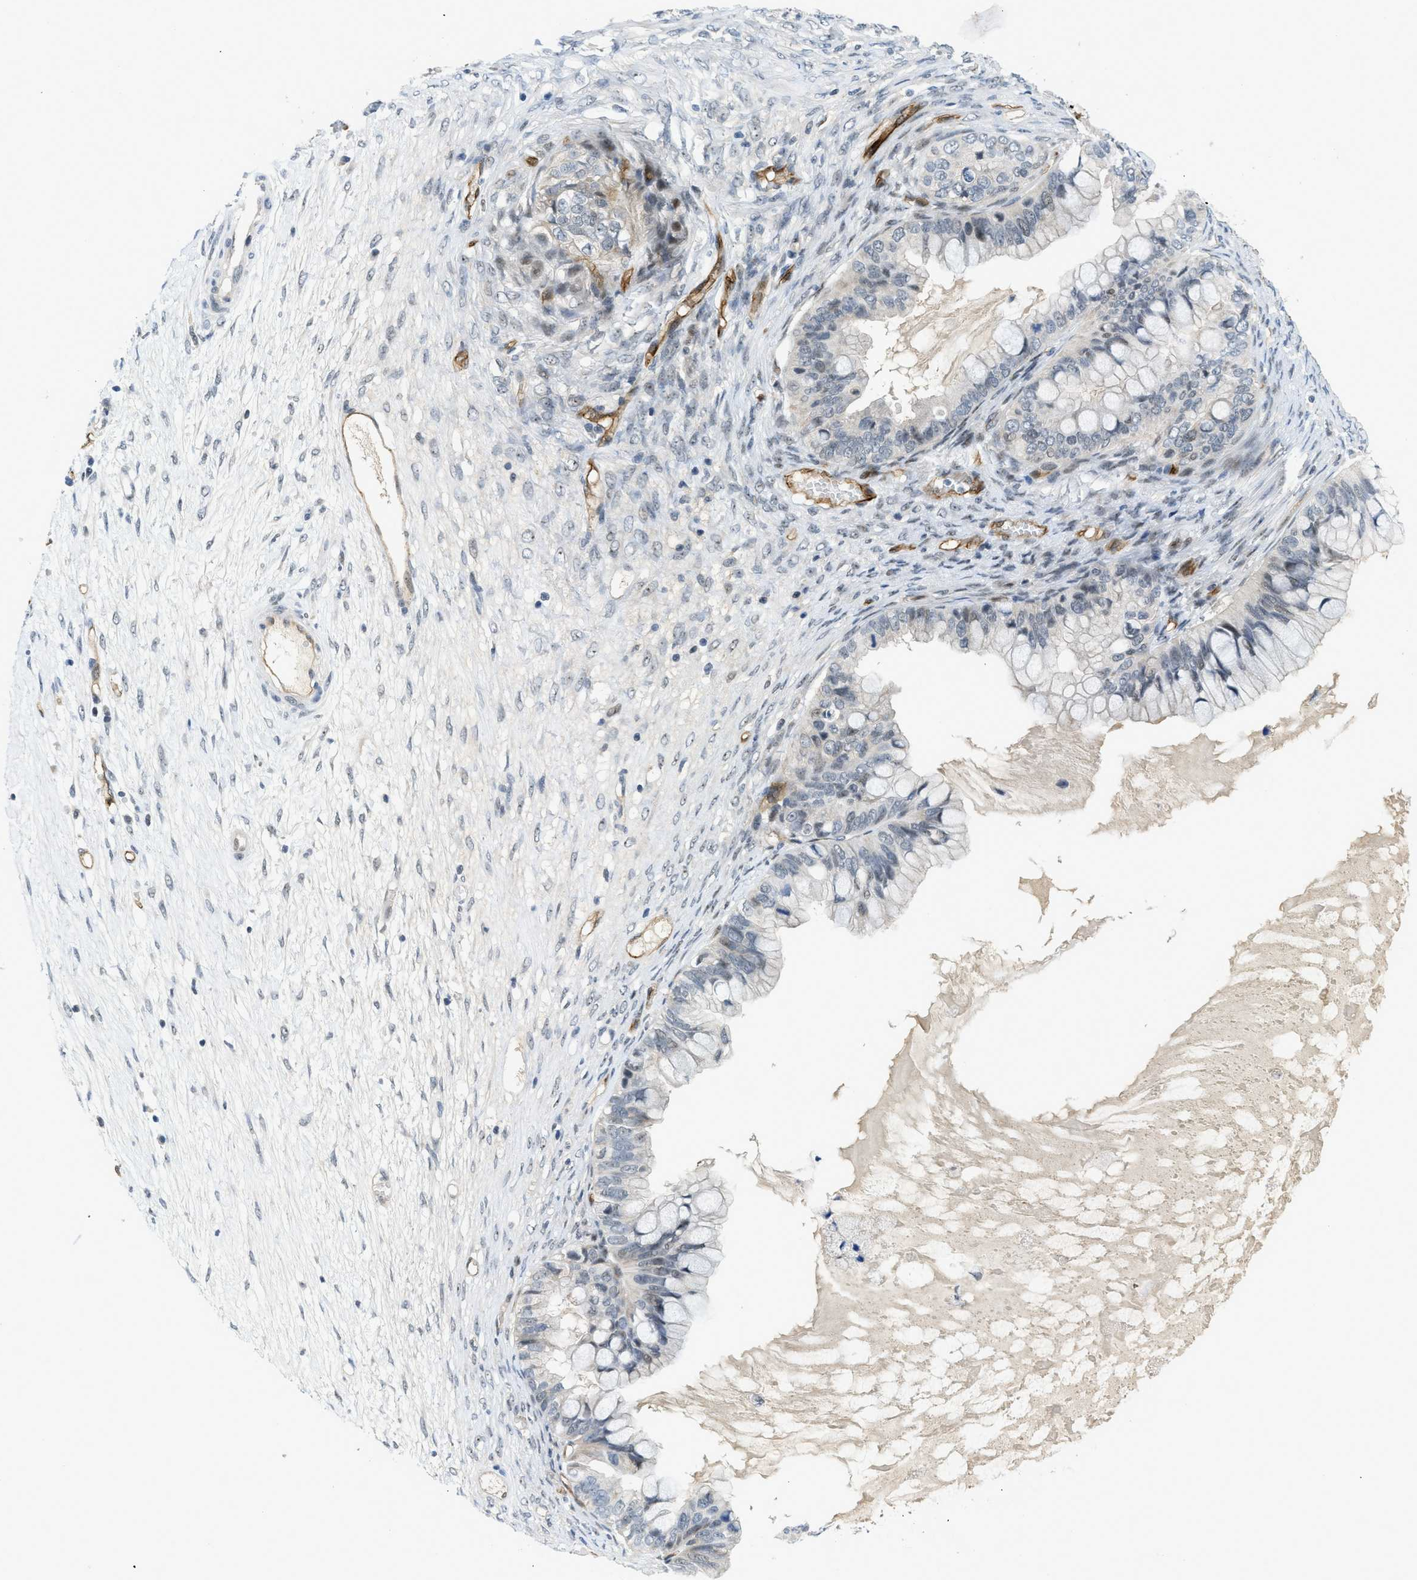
{"staining": {"intensity": "negative", "quantity": "none", "location": "none"}, "tissue": "ovarian cancer", "cell_type": "Tumor cells", "image_type": "cancer", "snomed": [{"axis": "morphology", "description": "Cystadenocarcinoma, mucinous, NOS"}, {"axis": "topography", "description": "Ovary"}], "caption": "Human mucinous cystadenocarcinoma (ovarian) stained for a protein using IHC demonstrates no positivity in tumor cells.", "gene": "SLCO2A1", "patient": {"sex": "female", "age": 80}}